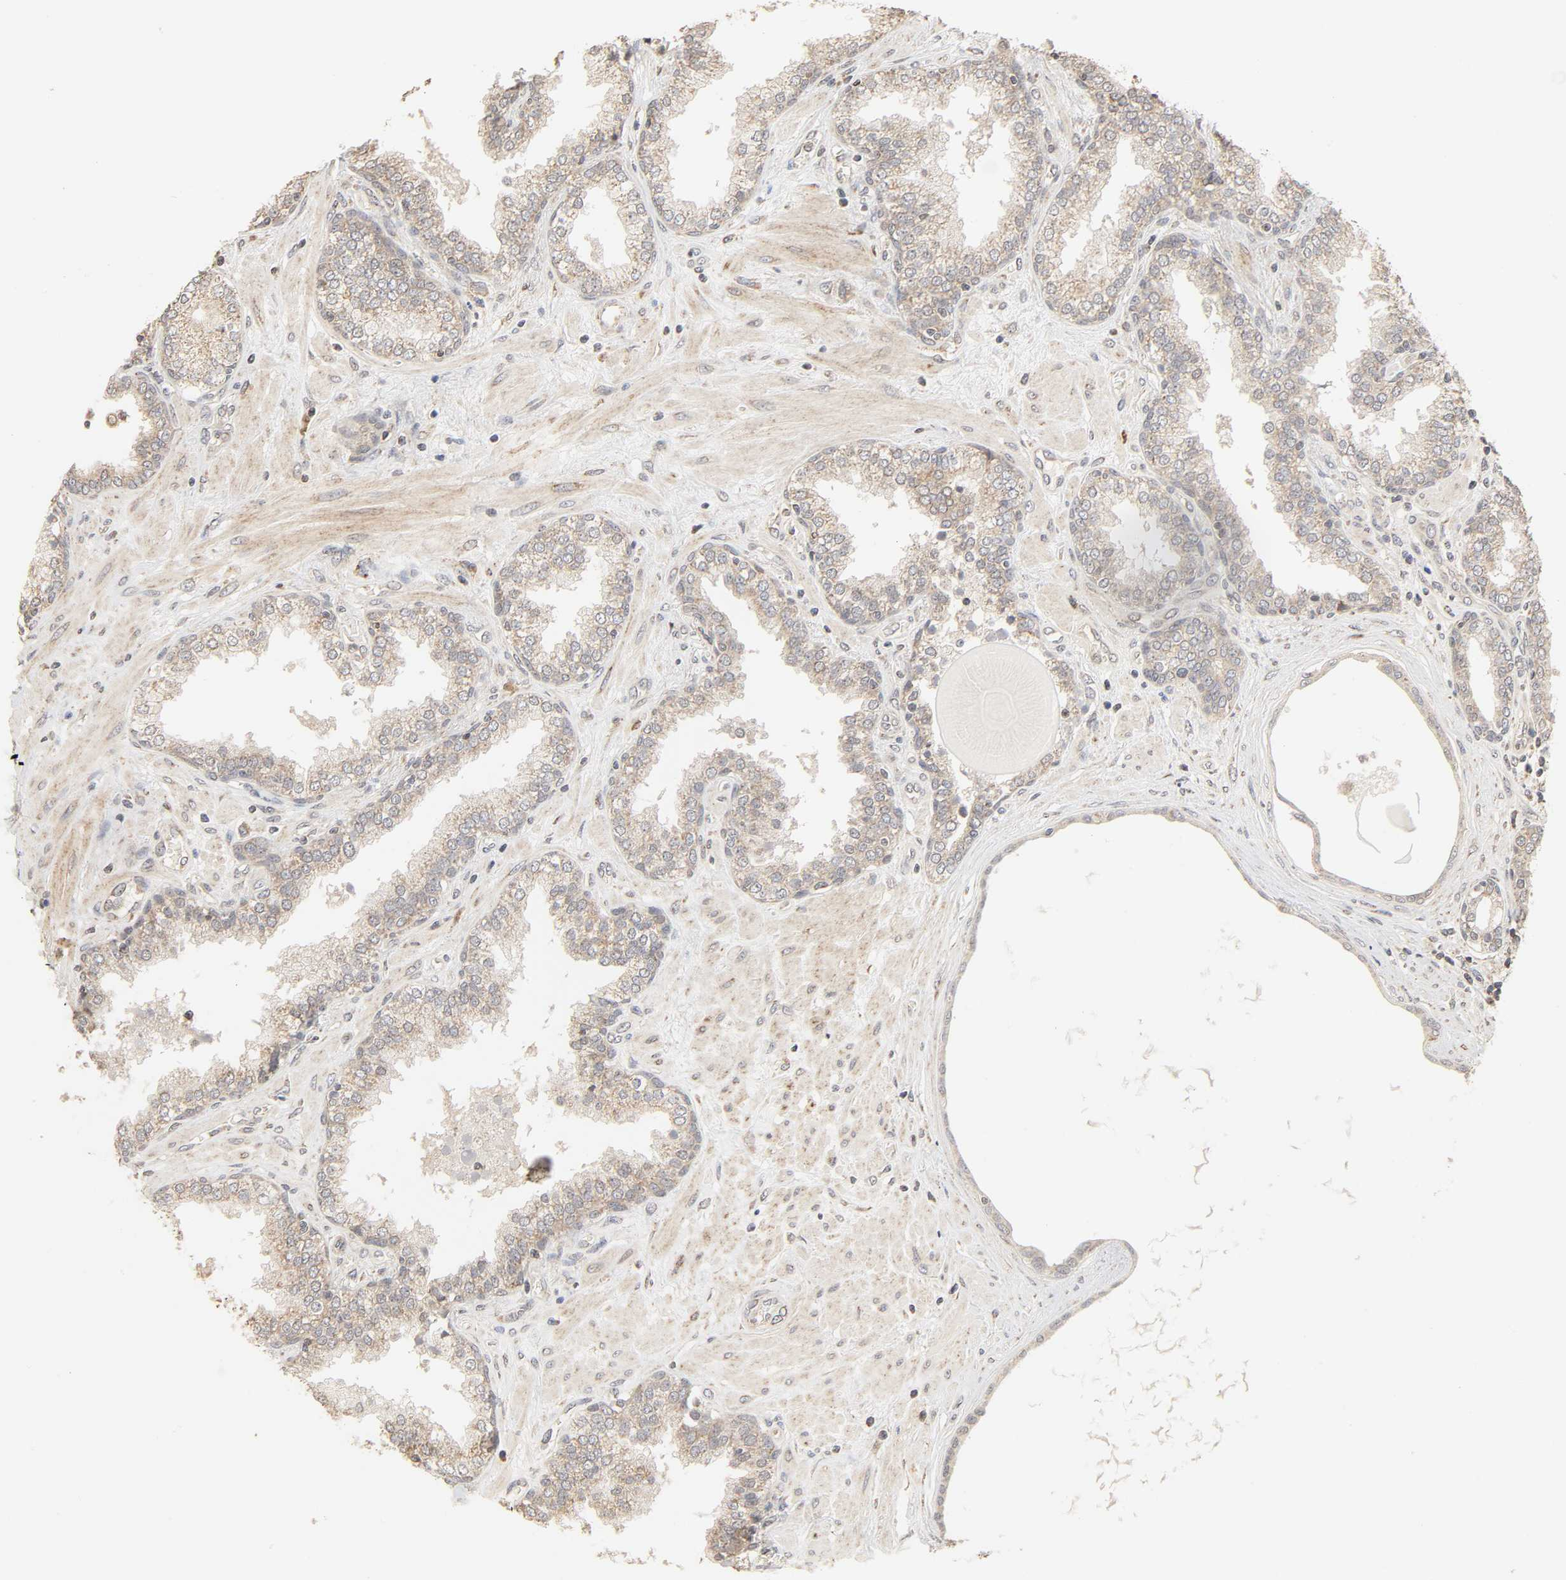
{"staining": {"intensity": "weak", "quantity": ">75%", "location": "cytoplasmic/membranous"}, "tissue": "prostate", "cell_type": "Glandular cells", "image_type": "normal", "snomed": [{"axis": "morphology", "description": "Normal tissue, NOS"}, {"axis": "topography", "description": "Prostate"}], "caption": "About >75% of glandular cells in unremarkable human prostate display weak cytoplasmic/membranous protein staining as visualized by brown immunohistochemical staining.", "gene": "CLEC4E", "patient": {"sex": "male", "age": 51}}